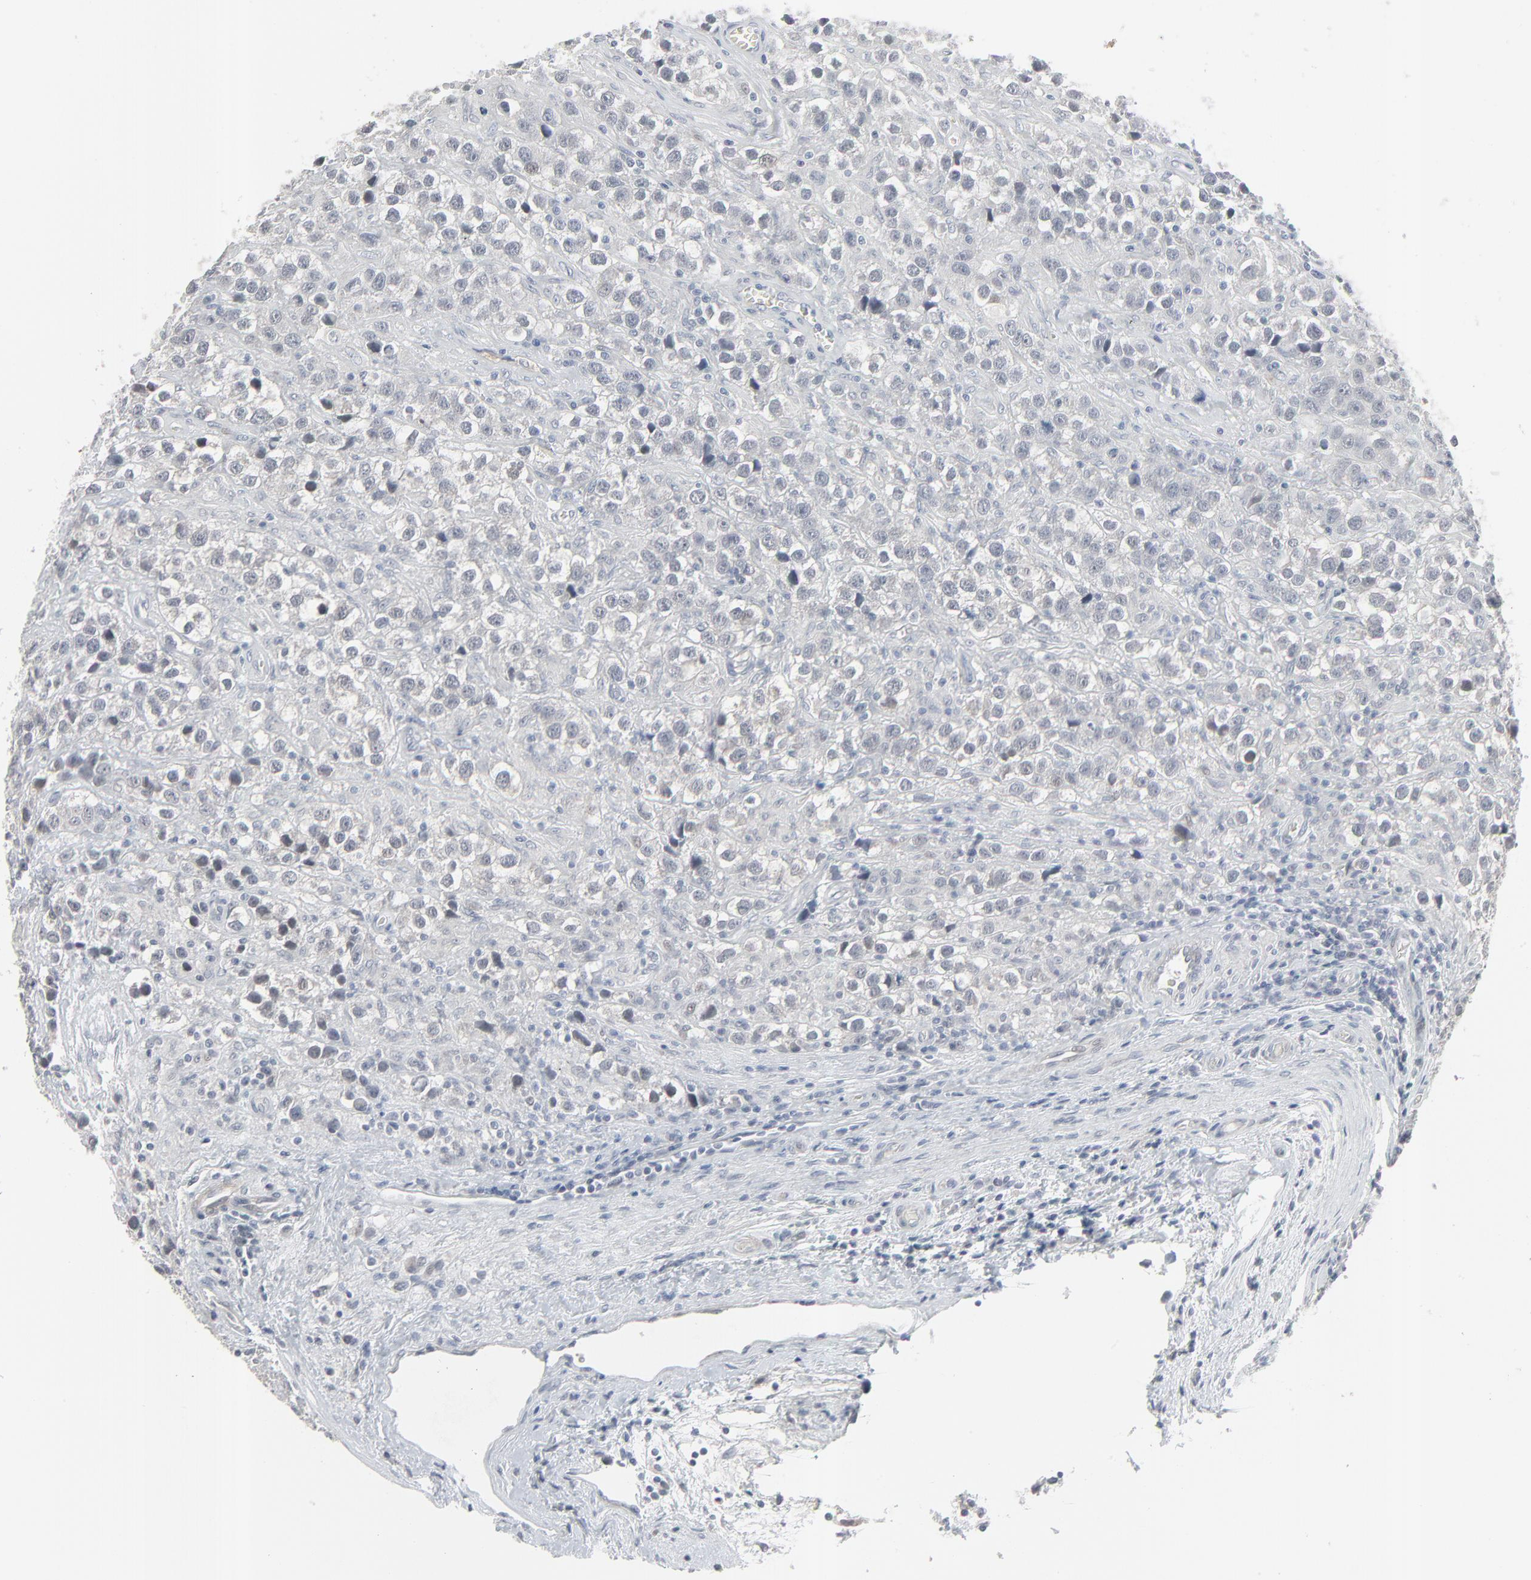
{"staining": {"intensity": "negative", "quantity": "none", "location": "none"}, "tissue": "testis cancer", "cell_type": "Tumor cells", "image_type": "cancer", "snomed": [{"axis": "morphology", "description": "Seminoma, NOS"}, {"axis": "topography", "description": "Testis"}], "caption": "Immunohistochemistry (IHC) image of neoplastic tissue: testis cancer (seminoma) stained with DAB shows no significant protein positivity in tumor cells. Nuclei are stained in blue.", "gene": "NEUROD1", "patient": {"sex": "male", "age": 43}}